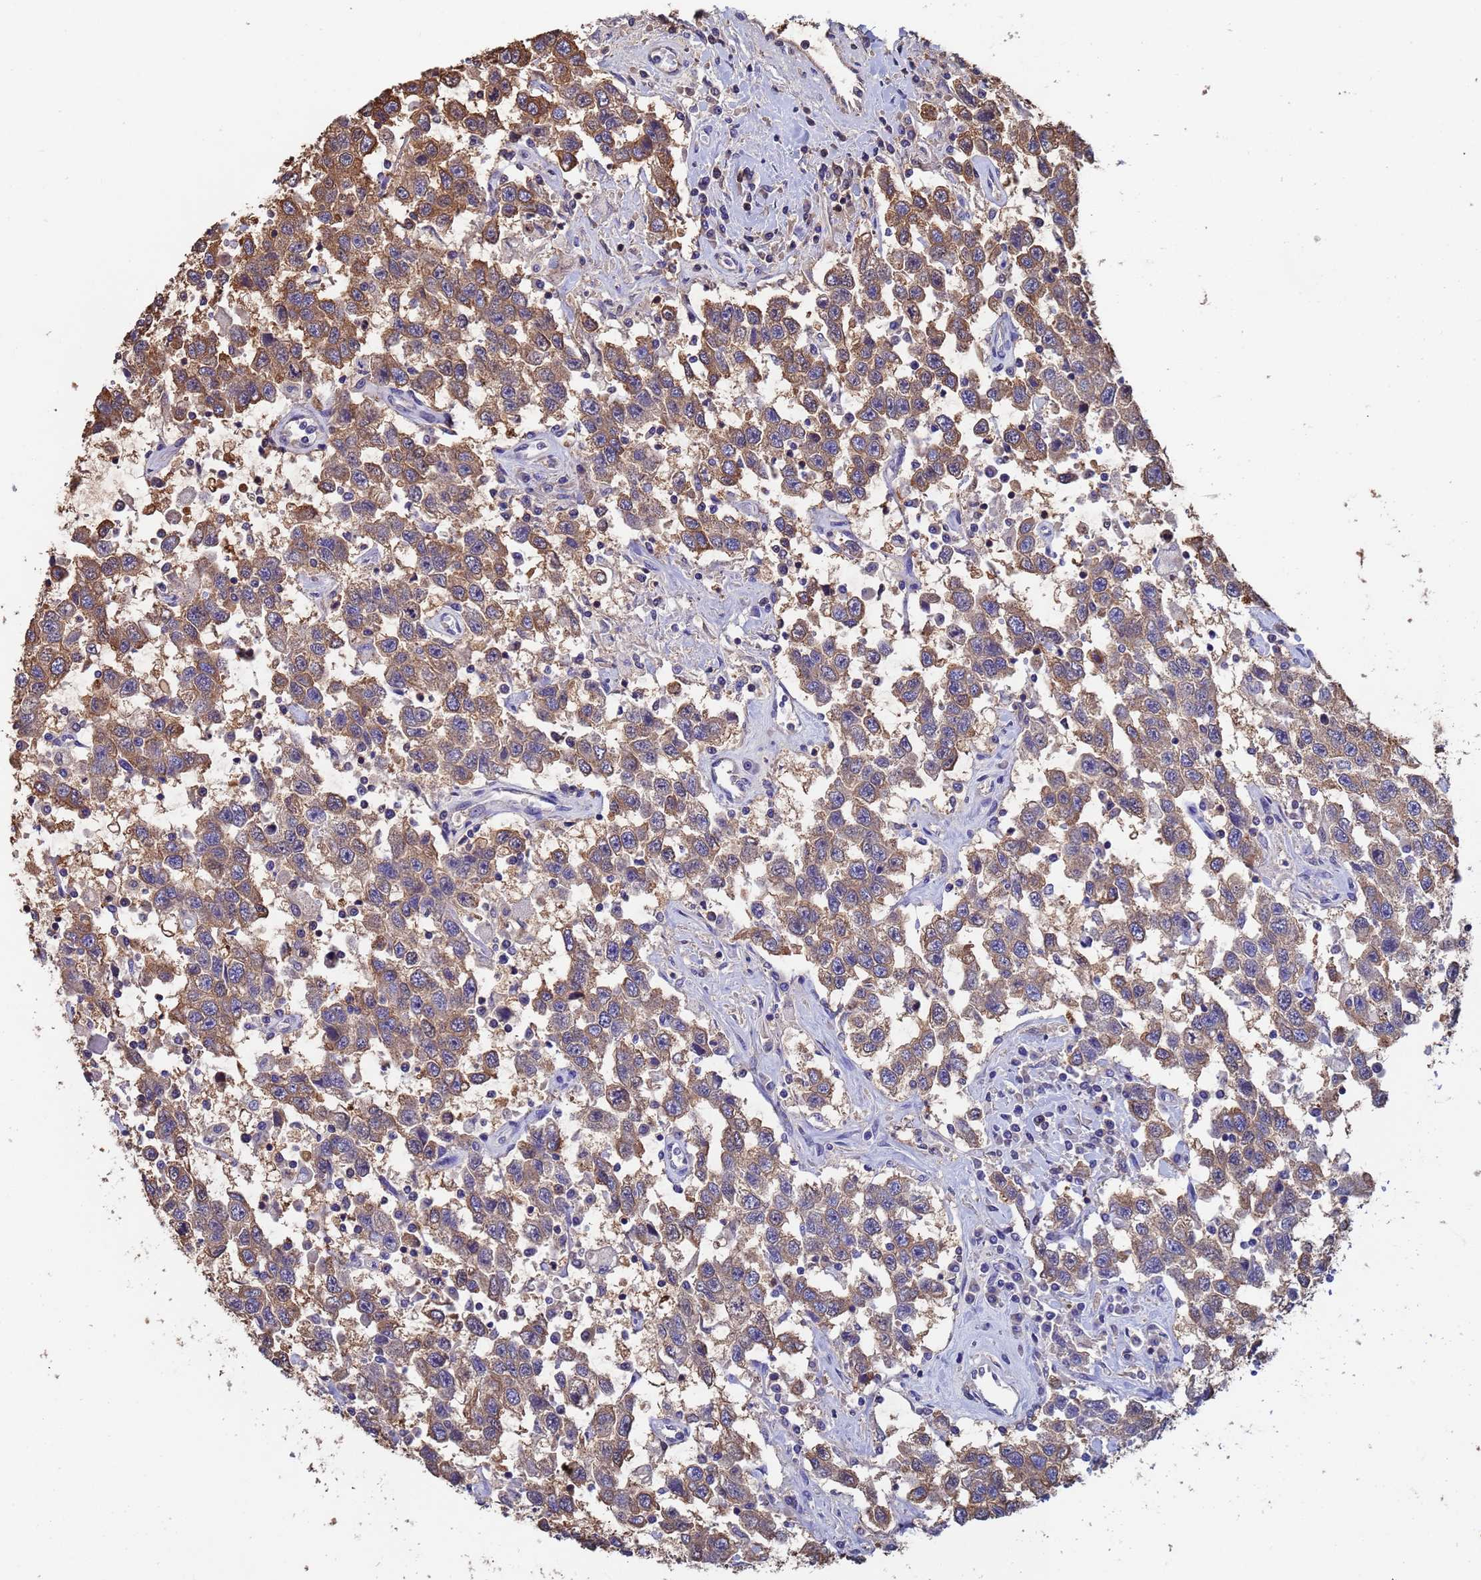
{"staining": {"intensity": "moderate", "quantity": ">75%", "location": "cytoplasmic/membranous"}, "tissue": "testis cancer", "cell_type": "Tumor cells", "image_type": "cancer", "snomed": [{"axis": "morphology", "description": "Seminoma, NOS"}, {"axis": "topography", "description": "Testis"}], "caption": "Human testis seminoma stained with a brown dye displays moderate cytoplasmic/membranous positive positivity in approximately >75% of tumor cells.", "gene": "FAM25A", "patient": {"sex": "male", "age": 41}}